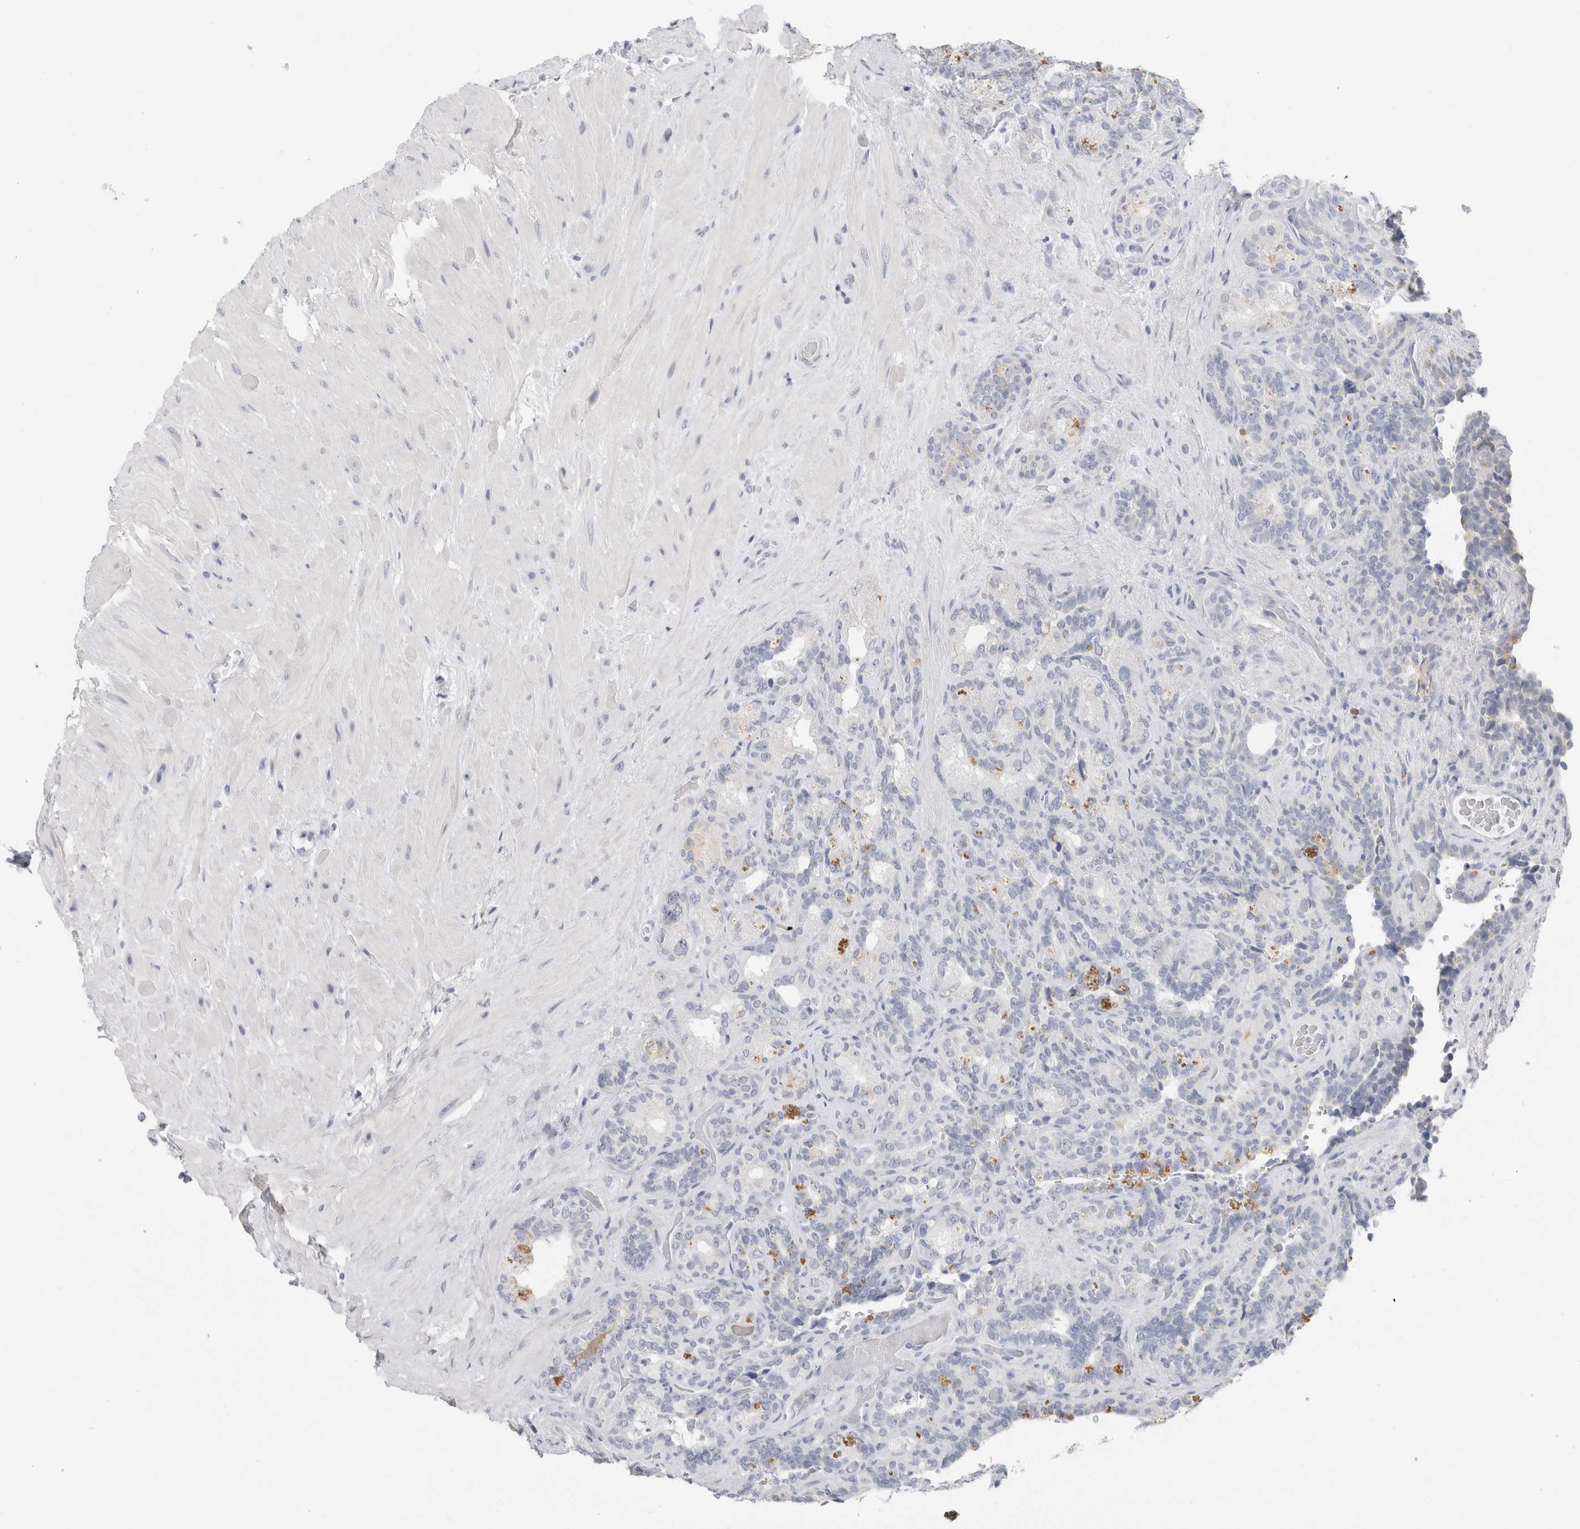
{"staining": {"intensity": "negative", "quantity": "none", "location": "none"}, "tissue": "seminal vesicle", "cell_type": "Glandular cells", "image_type": "normal", "snomed": [{"axis": "morphology", "description": "Normal tissue, NOS"}, {"axis": "topography", "description": "Prostate"}, {"axis": "topography", "description": "Seminal veicle"}], "caption": "Immunohistochemical staining of normal seminal vesicle displays no significant staining in glandular cells.", "gene": "BCAN", "patient": {"sex": "male", "age": 67}}